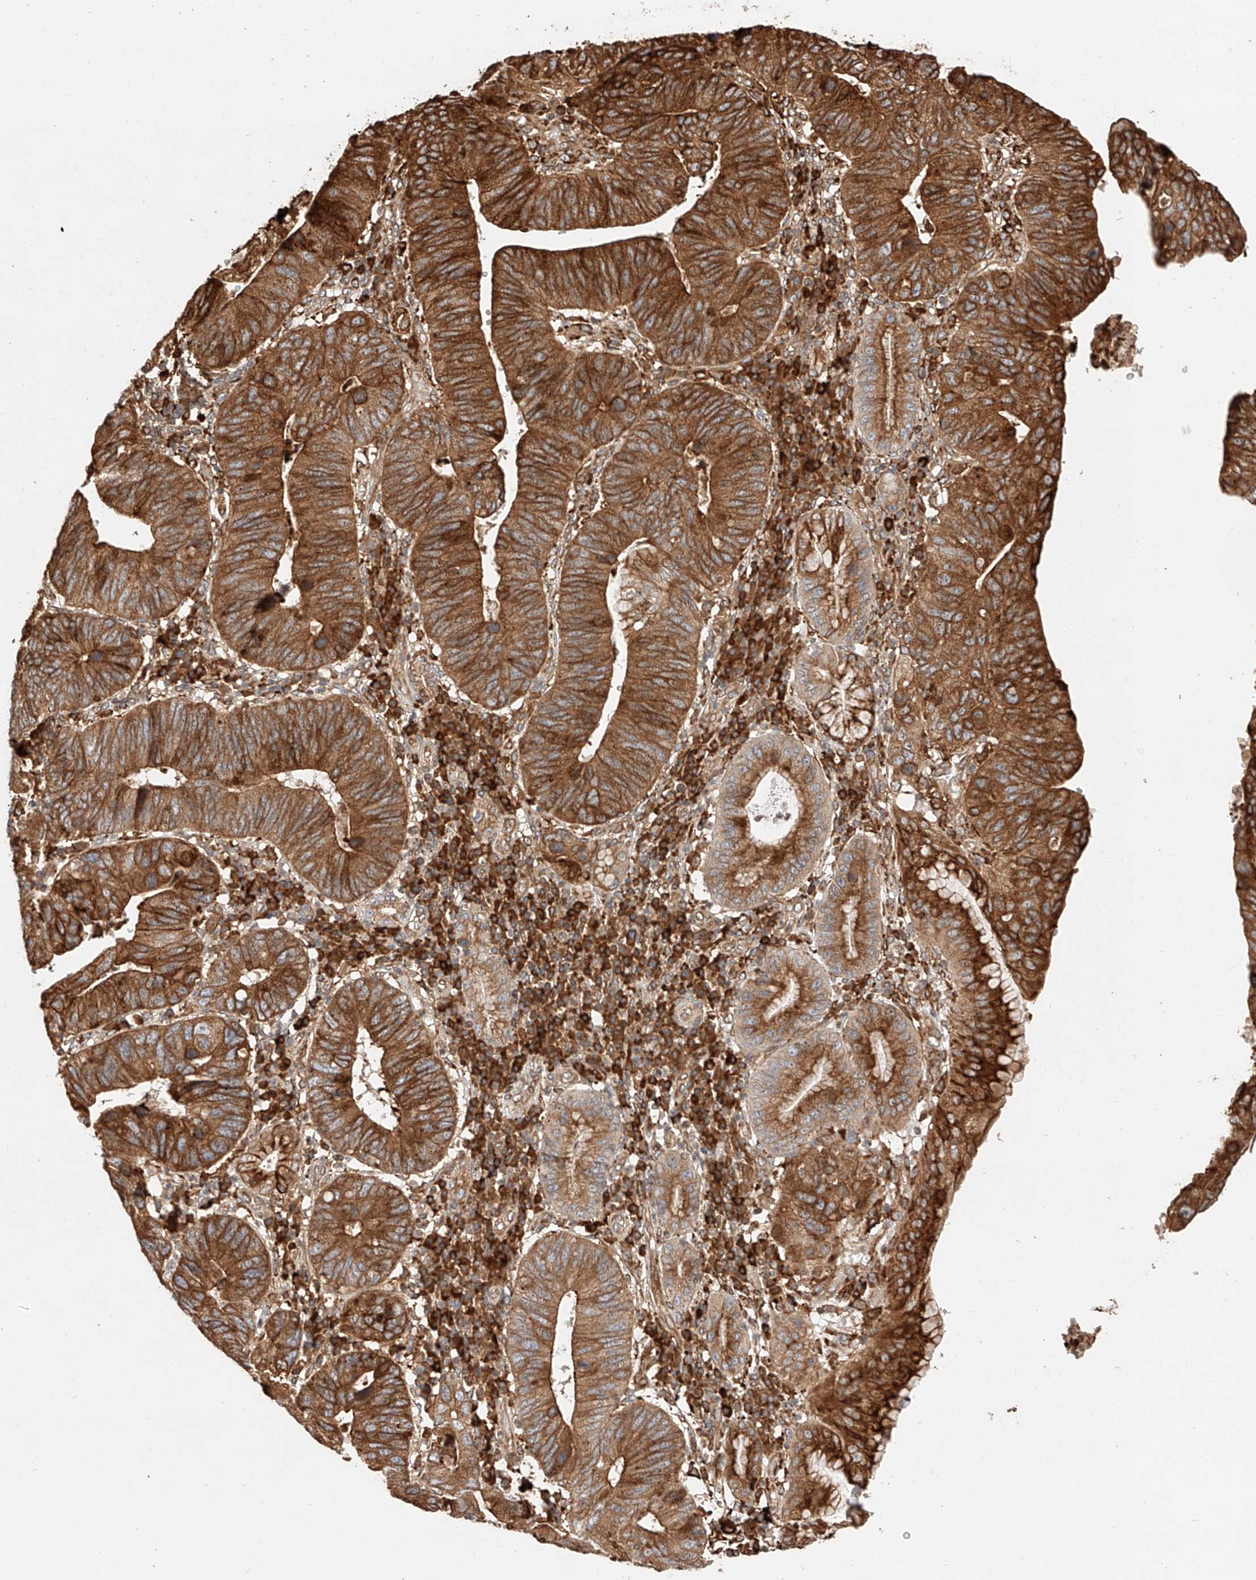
{"staining": {"intensity": "strong", "quantity": ">75%", "location": "cytoplasmic/membranous"}, "tissue": "stomach cancer", "cell_type": "Tumor cells", "image_type": "cancer", "snomed": [{"axis": "morphology", "description": "Adenocarcinoma, NOS"}, {"axis": "topography", "description": "Stomach"}], "caption": "High-magnification brightfield microscopy of adenocarcinoma (stomach) stained with DAB (brown) and counterstained with hematoxylin (blue). tumor cells exhibit strong cytoplasmic/membranous positivity is appreciated in approximately>75% of cells.", "gene": "ZNF84", "patient": {"sex": "male", "age": 59}}